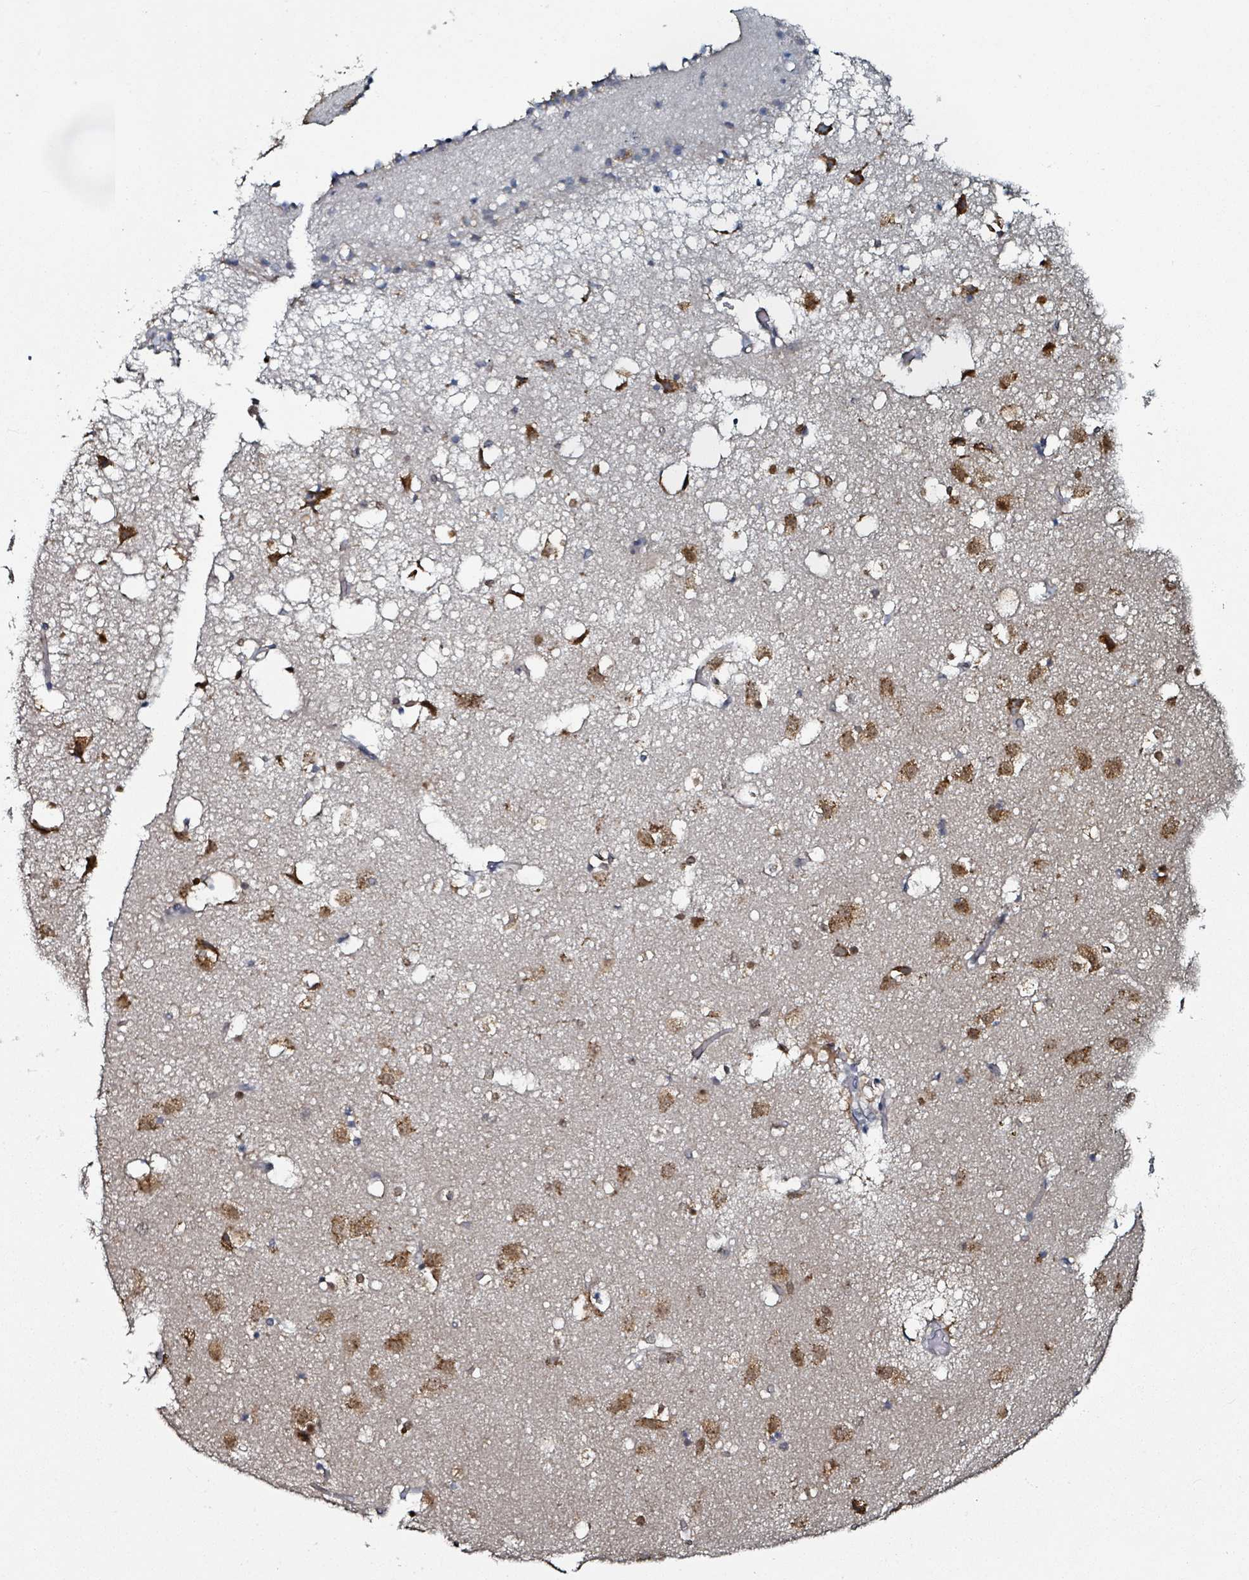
{"staining": {"intensity": "weak", "quantity": "<25%", "location": "cytoplasmic/membranous"}, "tissue": "caudate", "cell_type": "Glial cells", "image_type": "normal", "snomed": [{"axis": "morphology", "description": "Normal tissue, NOS"}, {"axis": "topography", "description": "Lateral ventricle wall"}], "caption": "Caudate stained for a protein using IHC reveals no staining glial cells.", "gene": "B3GAT3", "patient": {"sex": "male", "age": 70}}